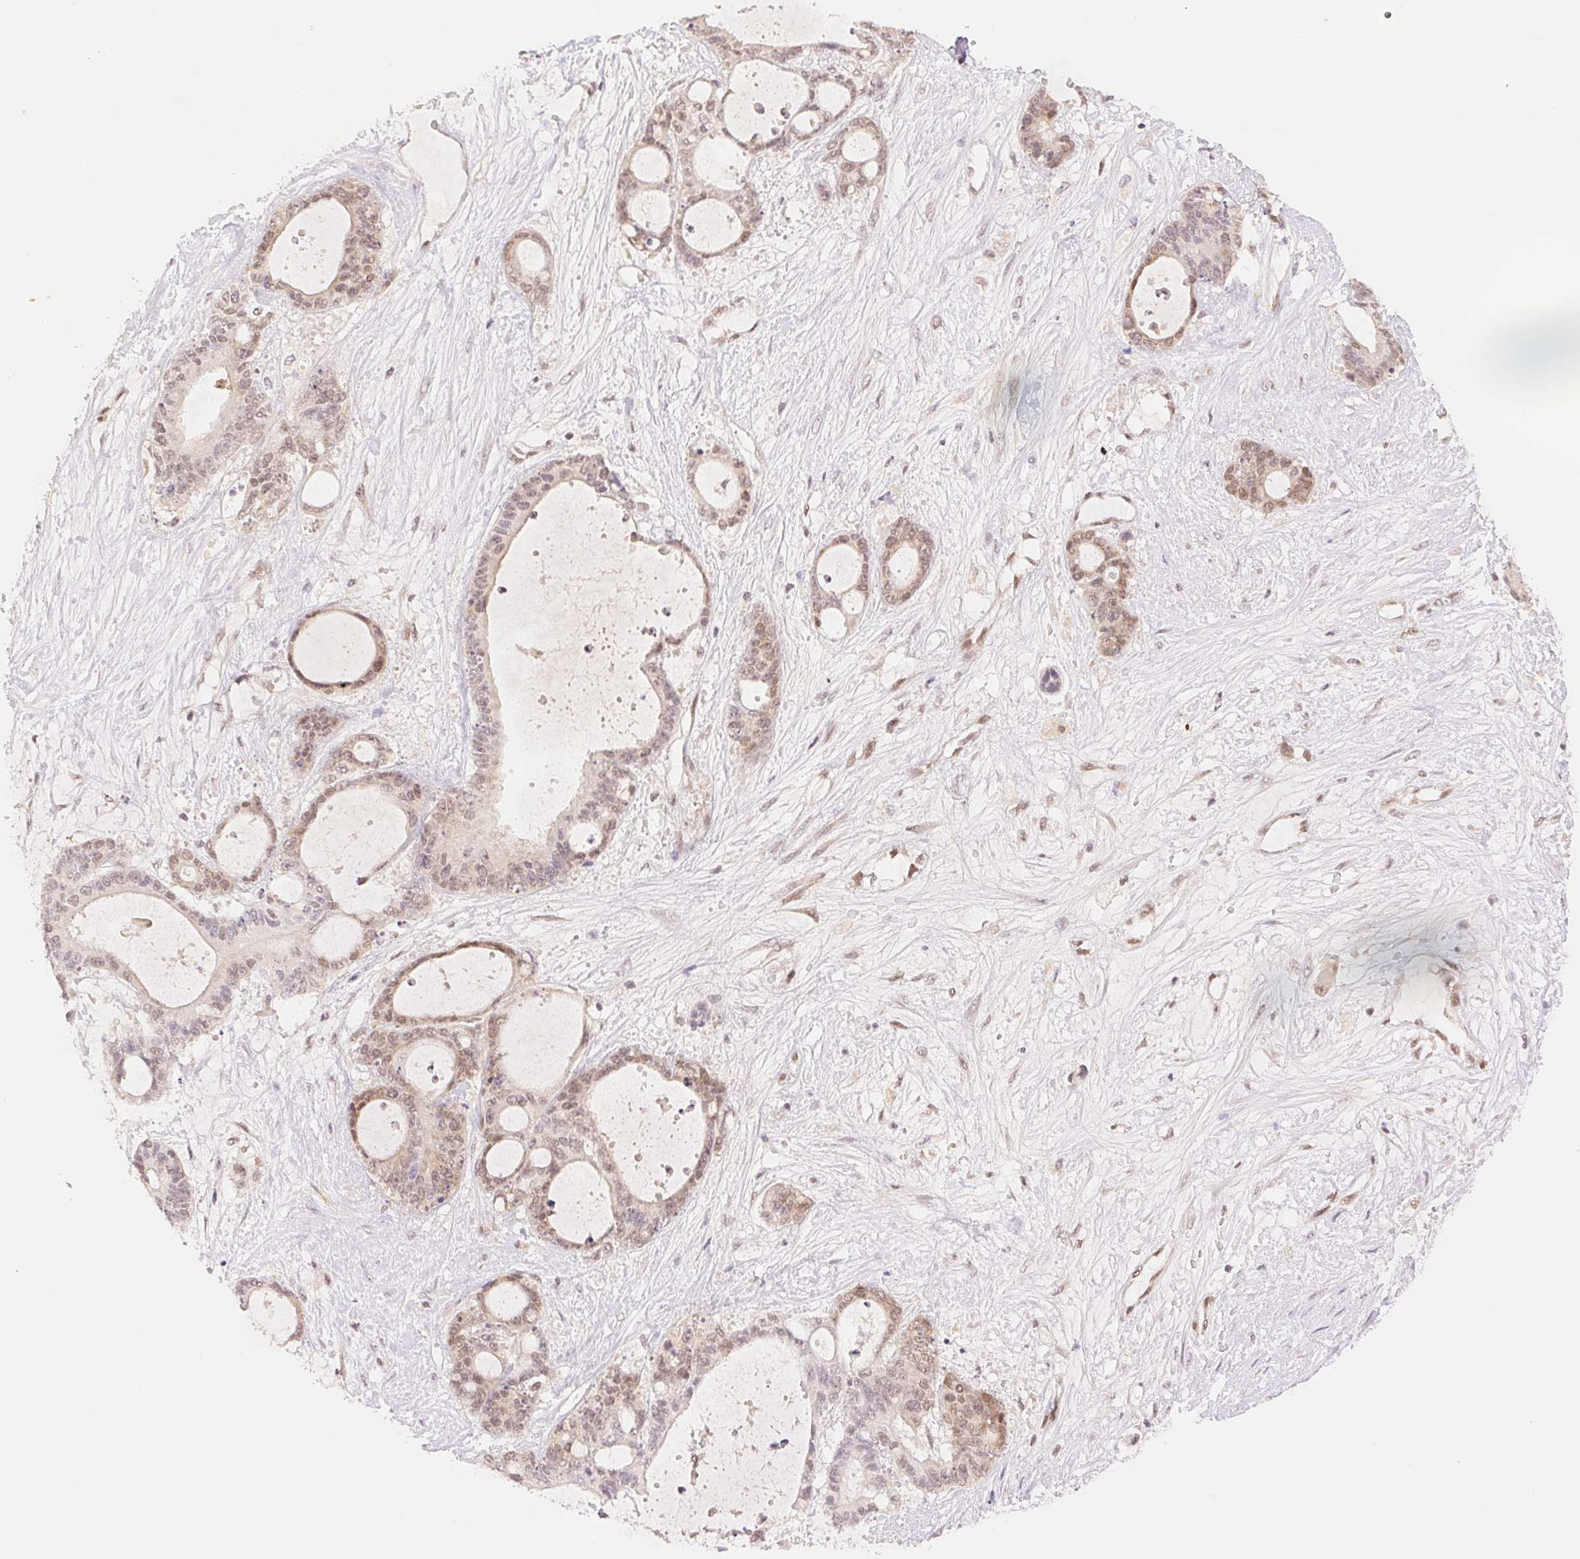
{"staining": {"intensity": "weak", "quantity": "25%-75%", "location": "nuclear"}, "tissue": "liver cancer", "cell_type": "Tumor cells", "image_type": "cancer", "snomed": [{"axis": "morphology", "description": "Normal tissue, NOS"}, {"axis": "morphology", "description": "Cholangiocarcinoma"}, {"axis": "topography", "description": "Liver"}, {"axis": "topography", "description": "Peripheral nerve tissue"}], "caption": "Protein staining shows weak nuclear staining in approximately 25%-75% of tumor cells in cholangiocarcinoma (liver).", "gene": "H2AZ2", "patient": {"sex": "female", "age": 73}}